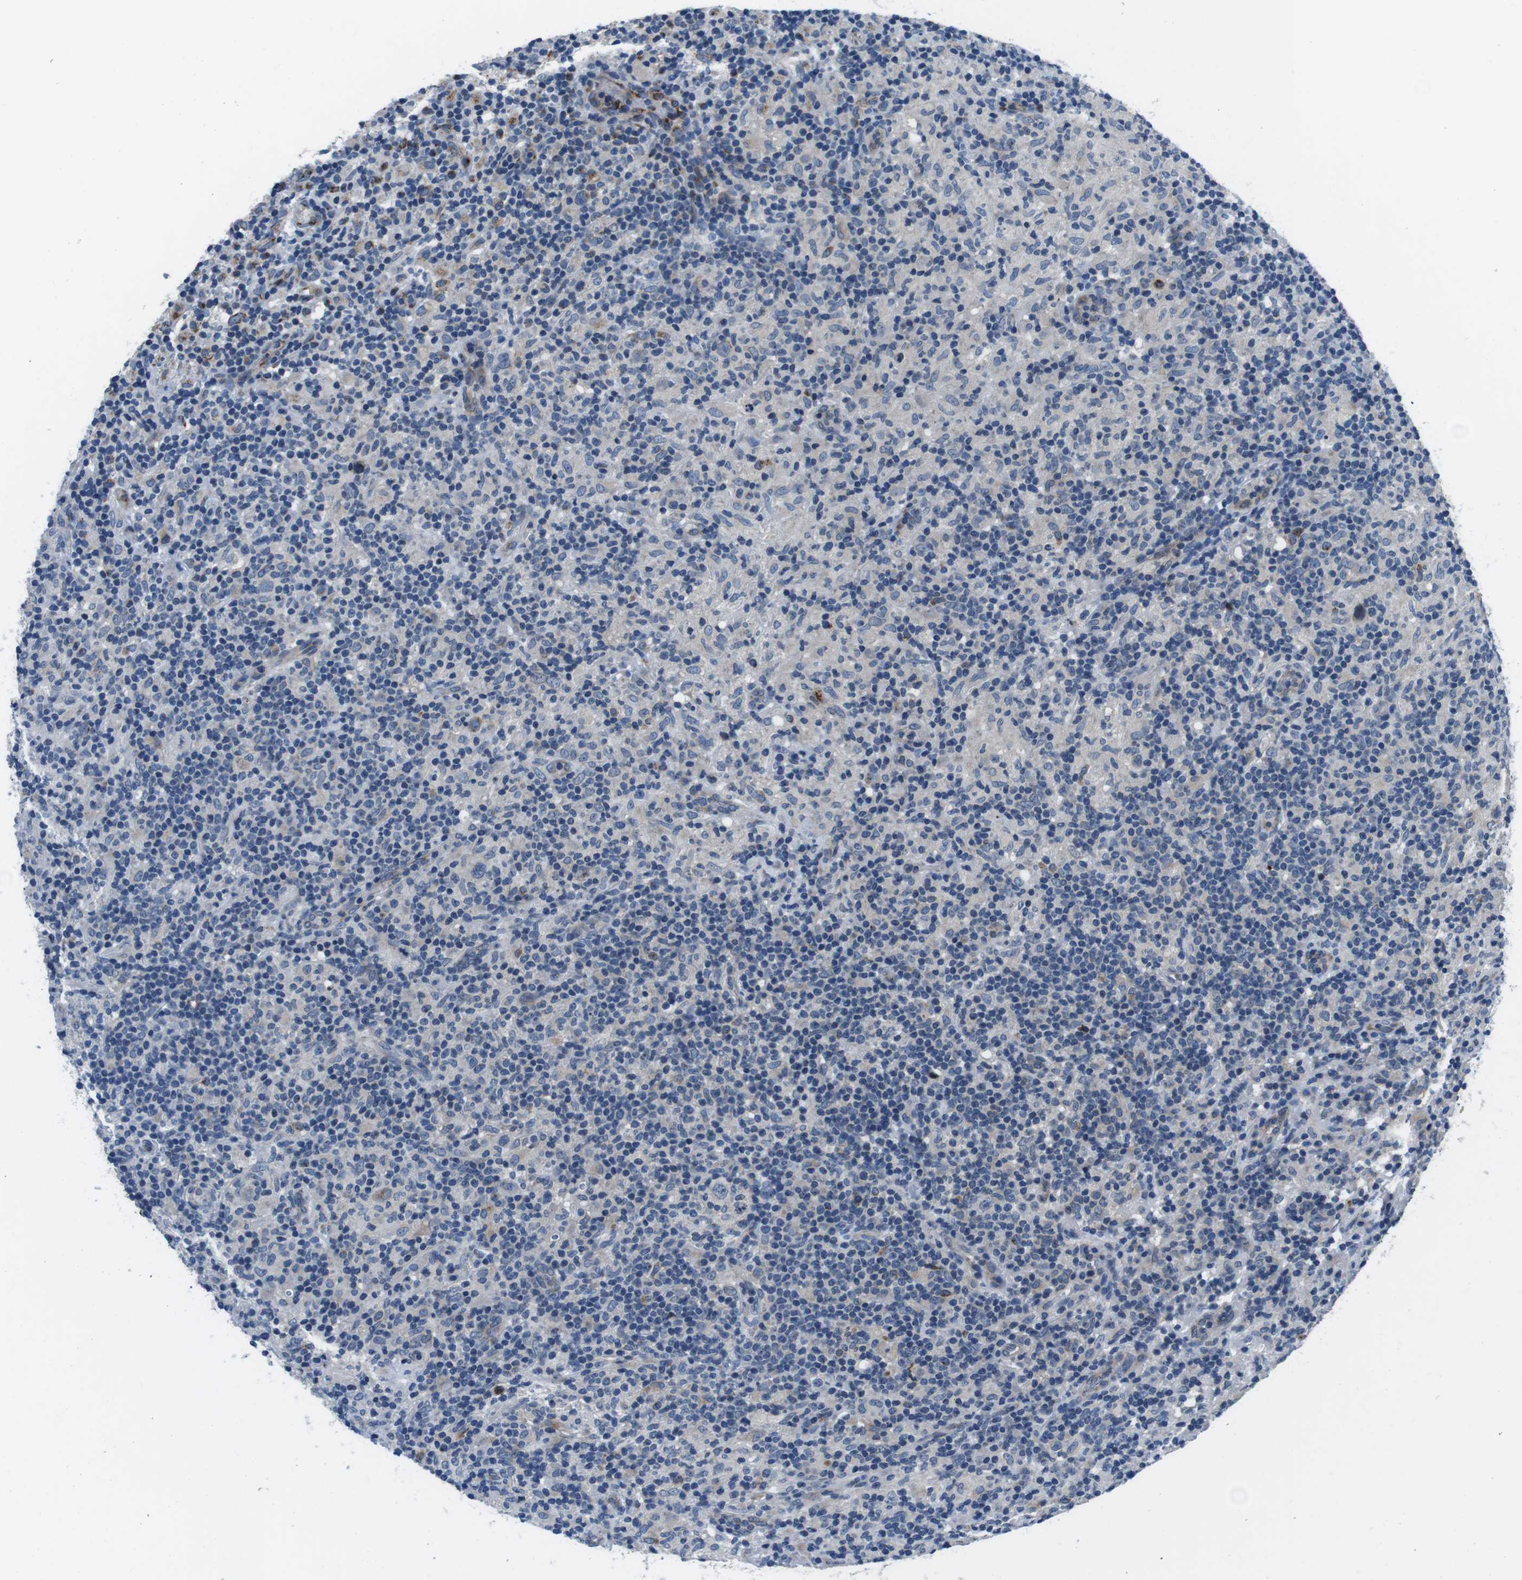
{"staining": {"intensity": "negative", "quantity": "none", "location": "none"}, "tissue": "lymphoma", "cell_type": "Tumor cells", "image_type": "cancer", "snomed": [{"axis": "morphology", "description": "Hodgkin's disease, NOS"}, {"axis": "topography", "description": "Lymph node"}], "caption": "Immunohistochemical staining of human Hodgkin's disease reveals no significant positivity in tumor cells. (DAB (3,3'-diaminobenzidine) immunohistochemistry (IHC) visualized using brightfield microscopy, high magnification).", "gene": "NUCB2", "patient": {"sex": "male", "age": 70}}